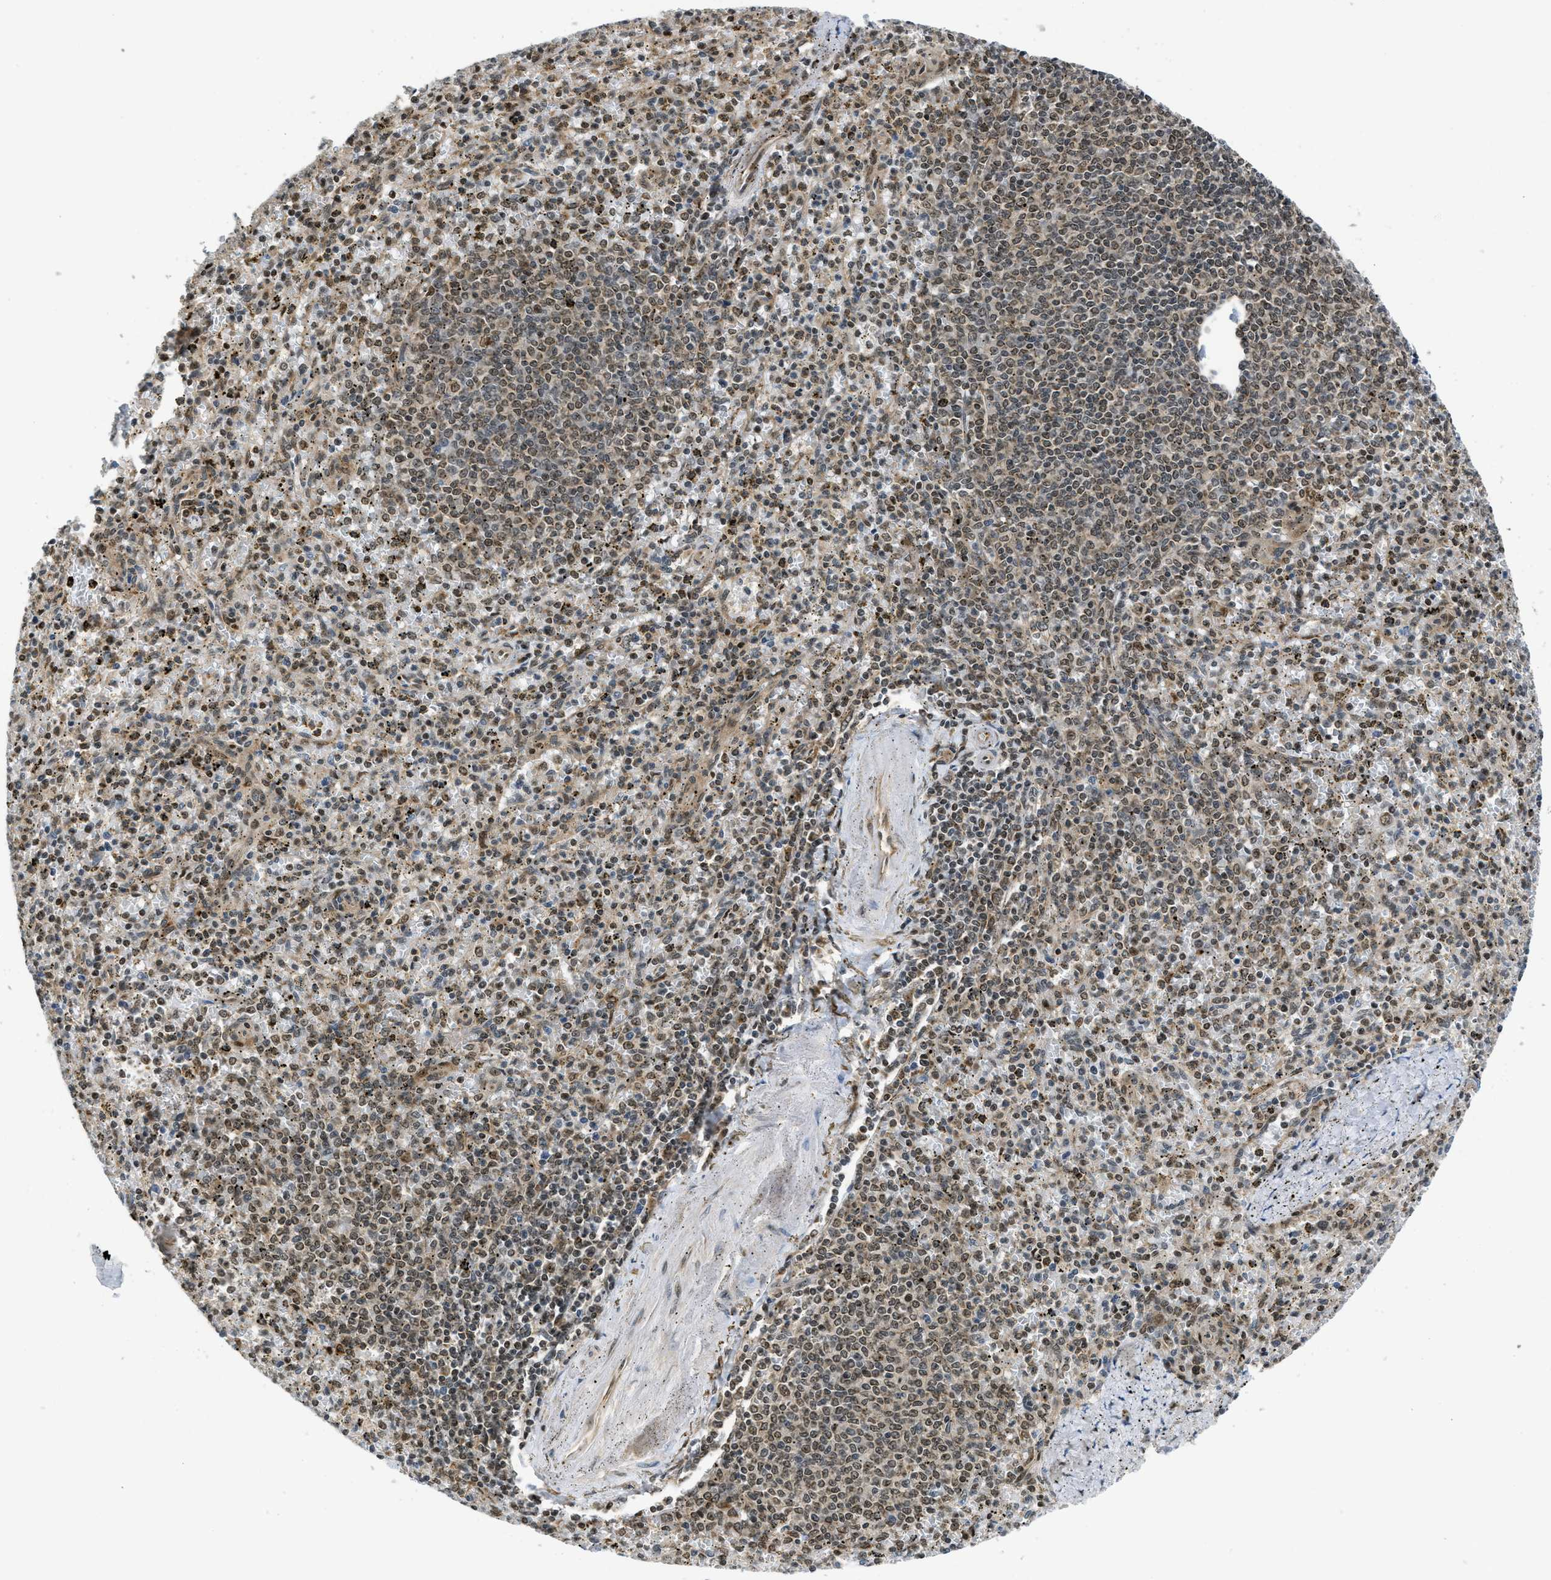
{"staining": {"intensity": "moderate", "quantity": "25%-75%", "location": "nuclear"}, "tissue": "spleen", "cell_type": "Cells in red pulp", "image_type": "normal", "snomed": [{"axis": "morphology", "description": "Normal tissue, NOS"}, {"axis": "topography", "description": "Spleen"}], "caption": "Spleen stained with DAB (3,3'-diaminobenzidine) immunohistochemistry (IHC) shows medium levels of moderate nuclear staining in about 25%-75% of cells in red pulp.", "gene": "TACC1", "patient": {"sex": "male", "age": 72}}